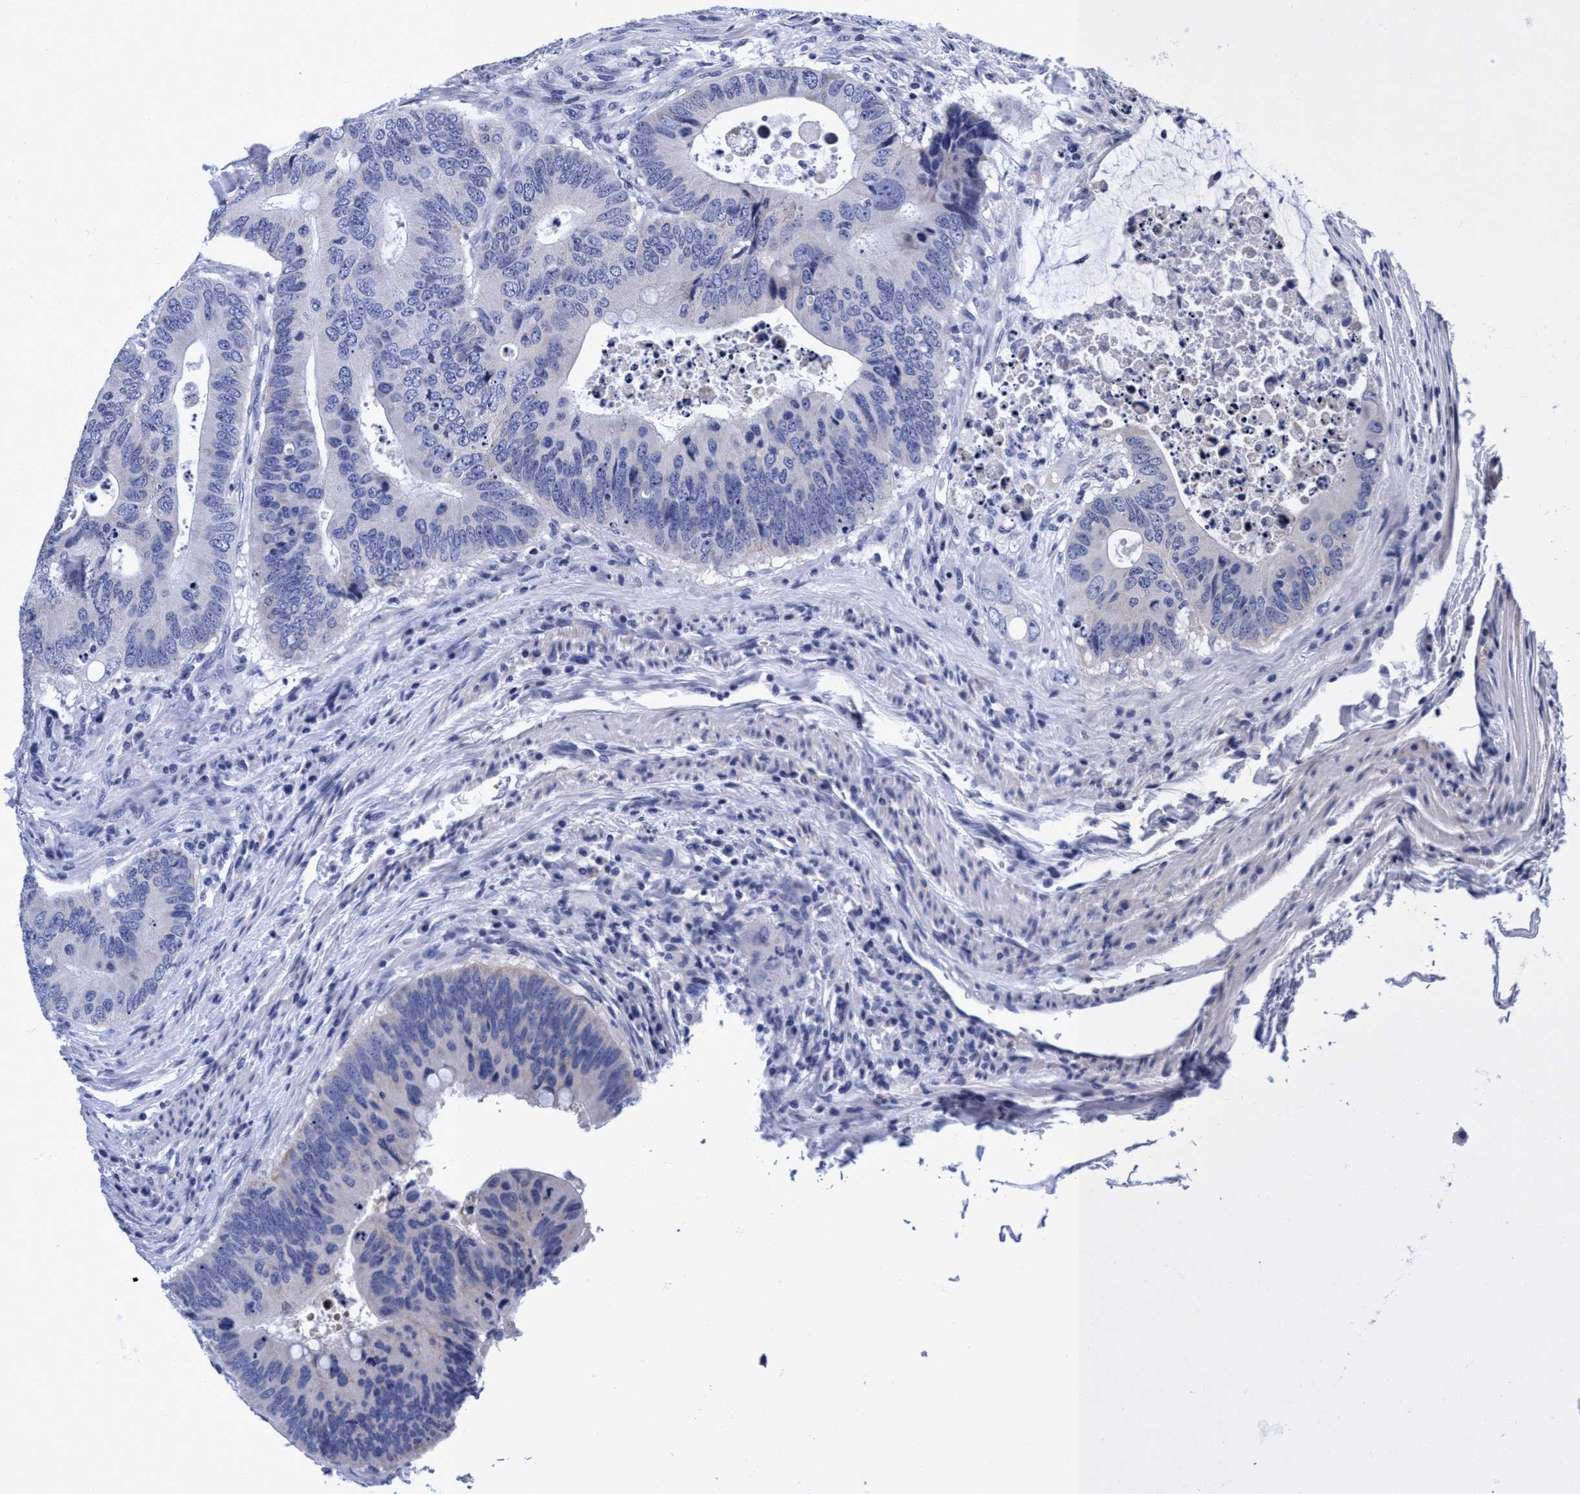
{"staining": {"intensity": "negative", "quantity": "none", "location": "none"}, "tissue": "colorectal cancer", "cell_type": "Tumor cells", "image_type": "cancer", "snomed": [{"axis": "morphology", "description": "Adenocarcinoma, NOS"}, {"axis": "topography", "description": "Colon"}], "caption": "A photomicrograph of human colorectal cancer is negative for staining in tumor cells.", "gene": "PLPPR1", "patient": {"sex": "male", "age": 71}}